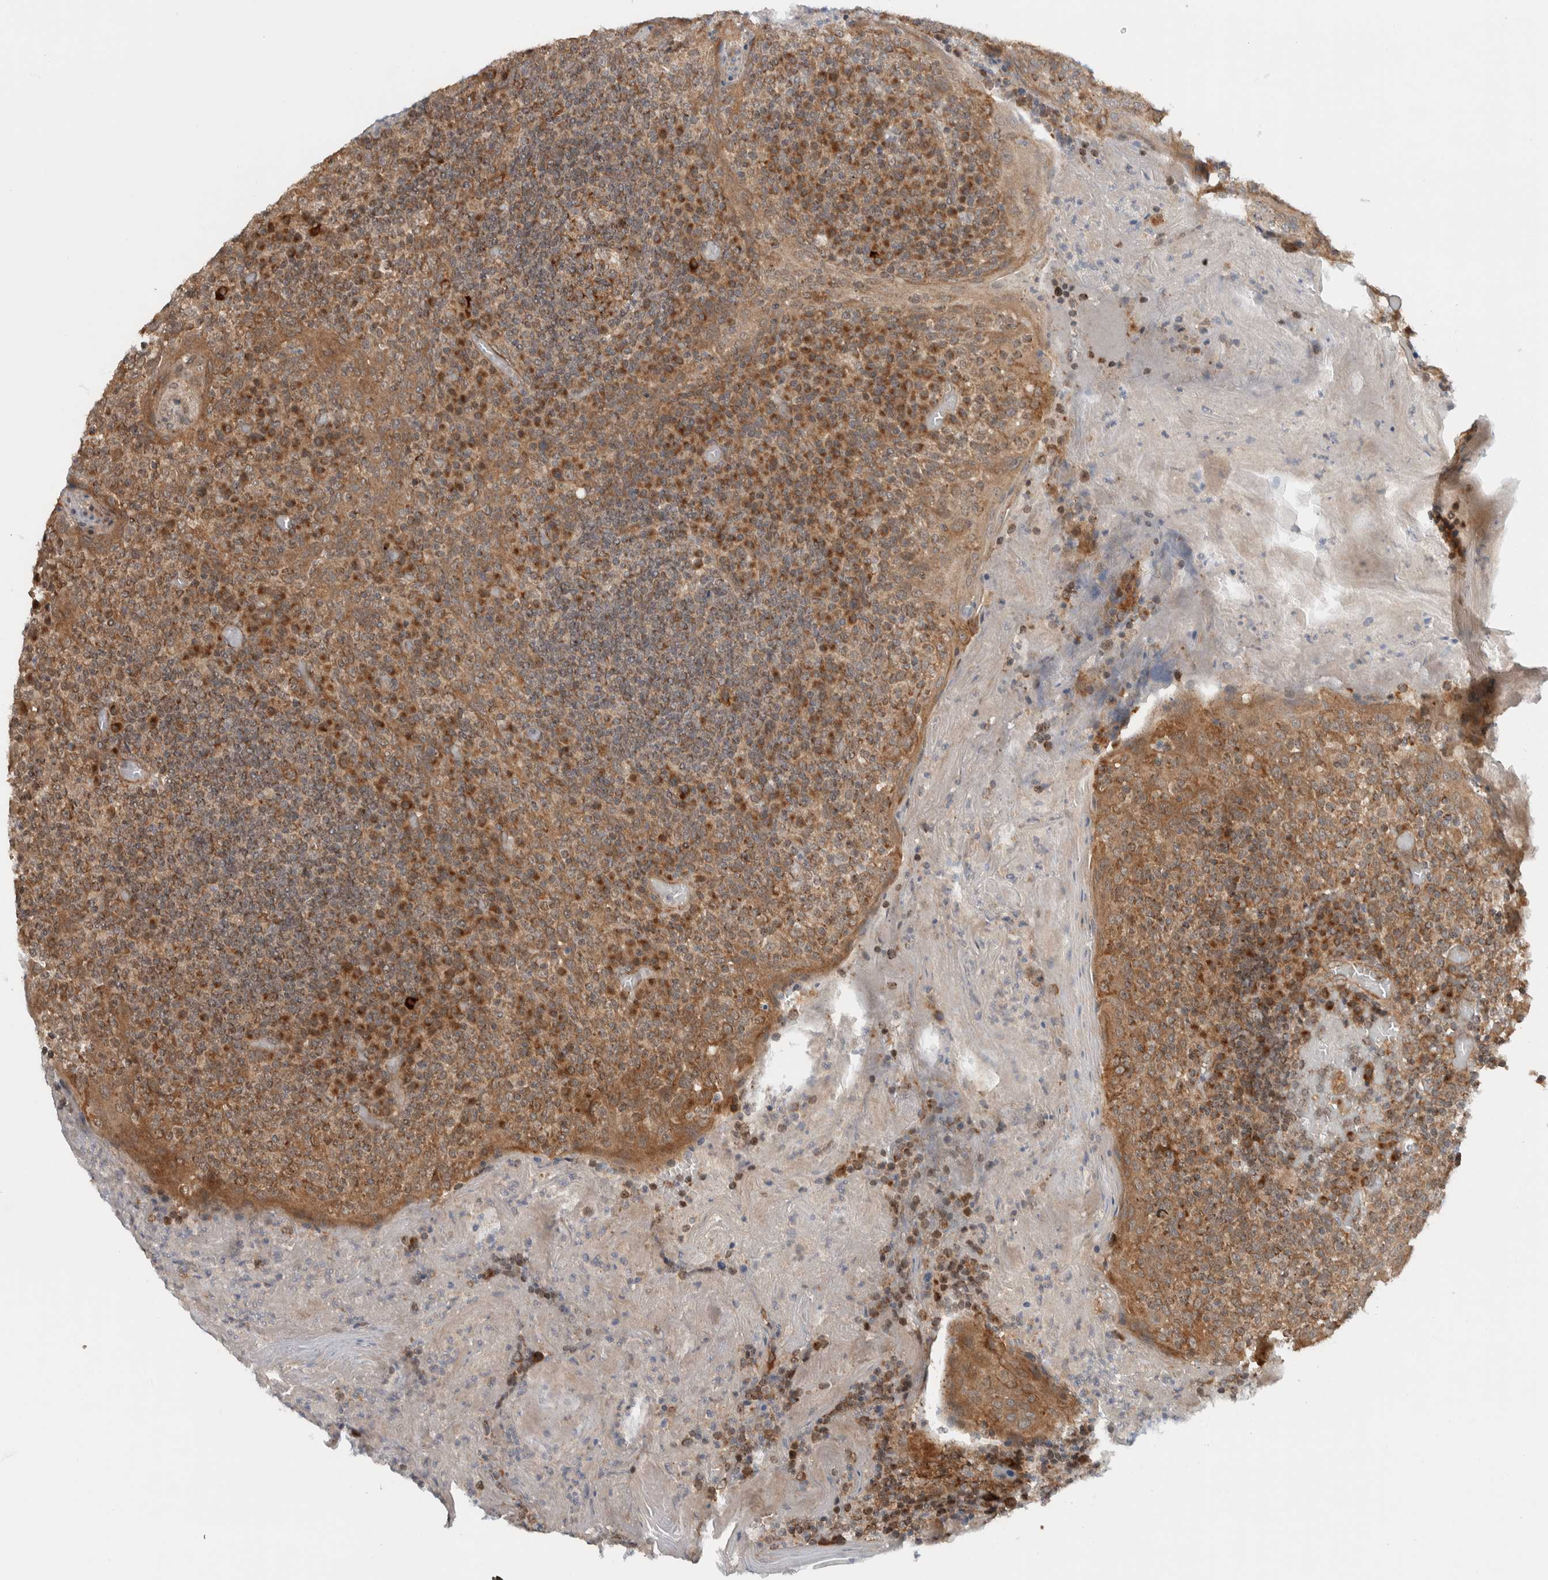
{"staining": {"intensity": "moderate", "quantity": ">75%", "location": "cytoplasmic/membranous"}, "tissue": "tonsil", "cell_type": "Germinal center cells", "image_type": "normal", "snomed": [{"axis": "morphology", "description": "Normal tissue, NOS"}, {"axis": "topography", "description": "Tonsil"}], "caption": "This histopathology image shows benign tonsil stained with IHC to label a protein in brown. The cytoplasmic/membranous of germinal center cells show moderate positivity for the protein. Nuclei are counter-stained blue.", "gene": "KLHL6", "patient": {"sex": "female", "age": 19}}